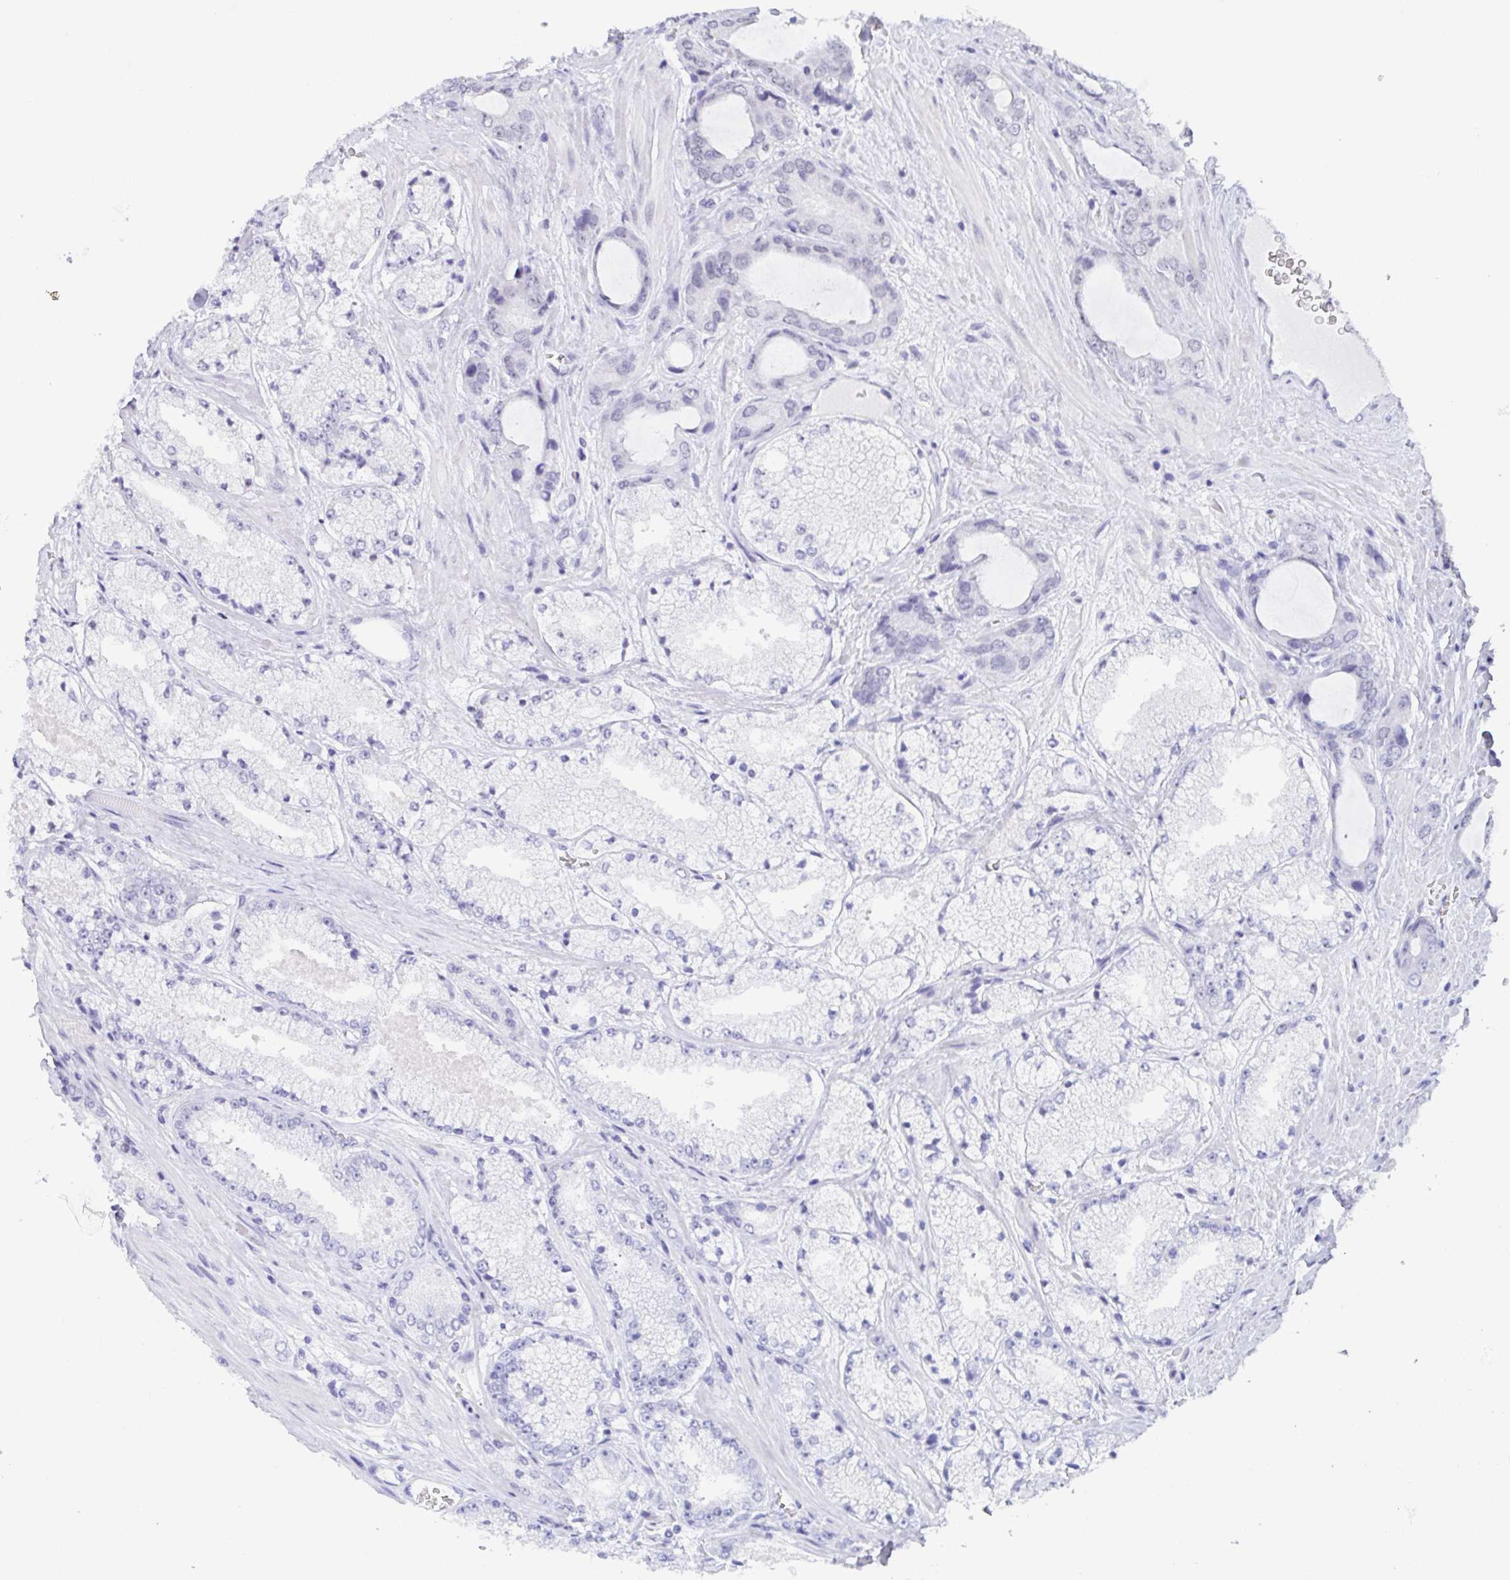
{"staining": {"intensity": "negative", "quantity": "none", "location": "none"}, "tissue": "prostate cancer", "cell_type": "Tumor cells", "image_type": "cancer", "snomed": [{"axis": "morphology", "description": "Adenocarcinoma, High grade"}, {"axis": "topography", "description": "Prostate"}], "caption": "A high-resolution histopathology image shows immunohistochemistry (IHC) staining of prostate cancer (adenocarcinoma (high-grade)), which displays no significant staining in tumor cells.", "gene": "SUPT16H", "patient": {"sex": "male", "age": 63}}